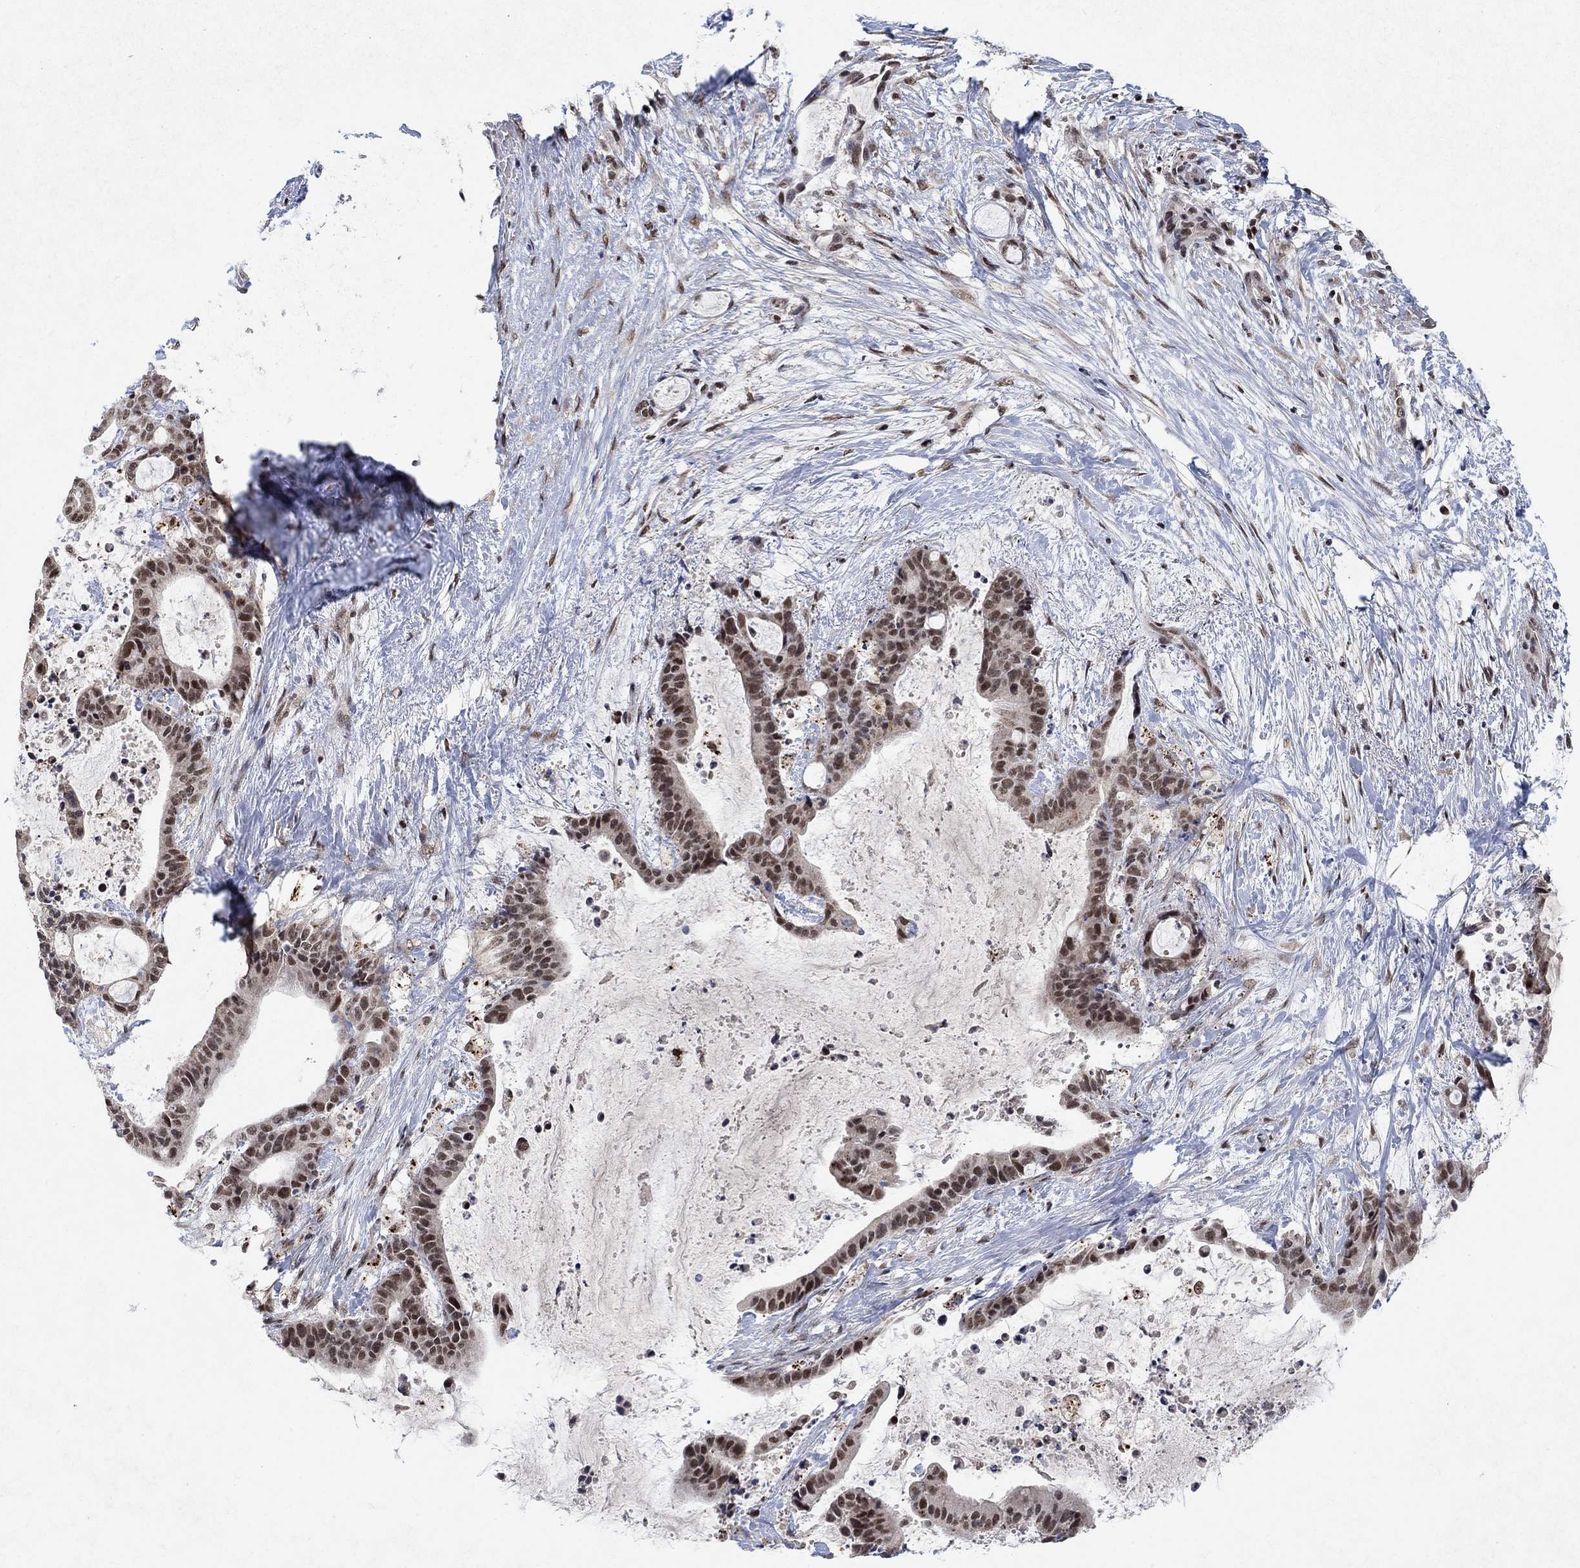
{"staining": {"intensity": "strong", "quantity": ">75%", "location": "nuclear"}, "tissue": "liver cancer", "cell_type": "Tumor cells", "image_type": "cancer", "snomed": [{"axis": "morphology", "description": "Cholangiocarcinoma"}, {"axis": "topography", "description": "Liver"}], "caption": "Tumor cells demonstrate strong nuclear positivity in about >75% of cells in liver cholangiocarcinoma. (IHC, brightfield microscopy, high magnification).", "gene": "THAP8", "patient": {"sex": "female", "age": 73}}